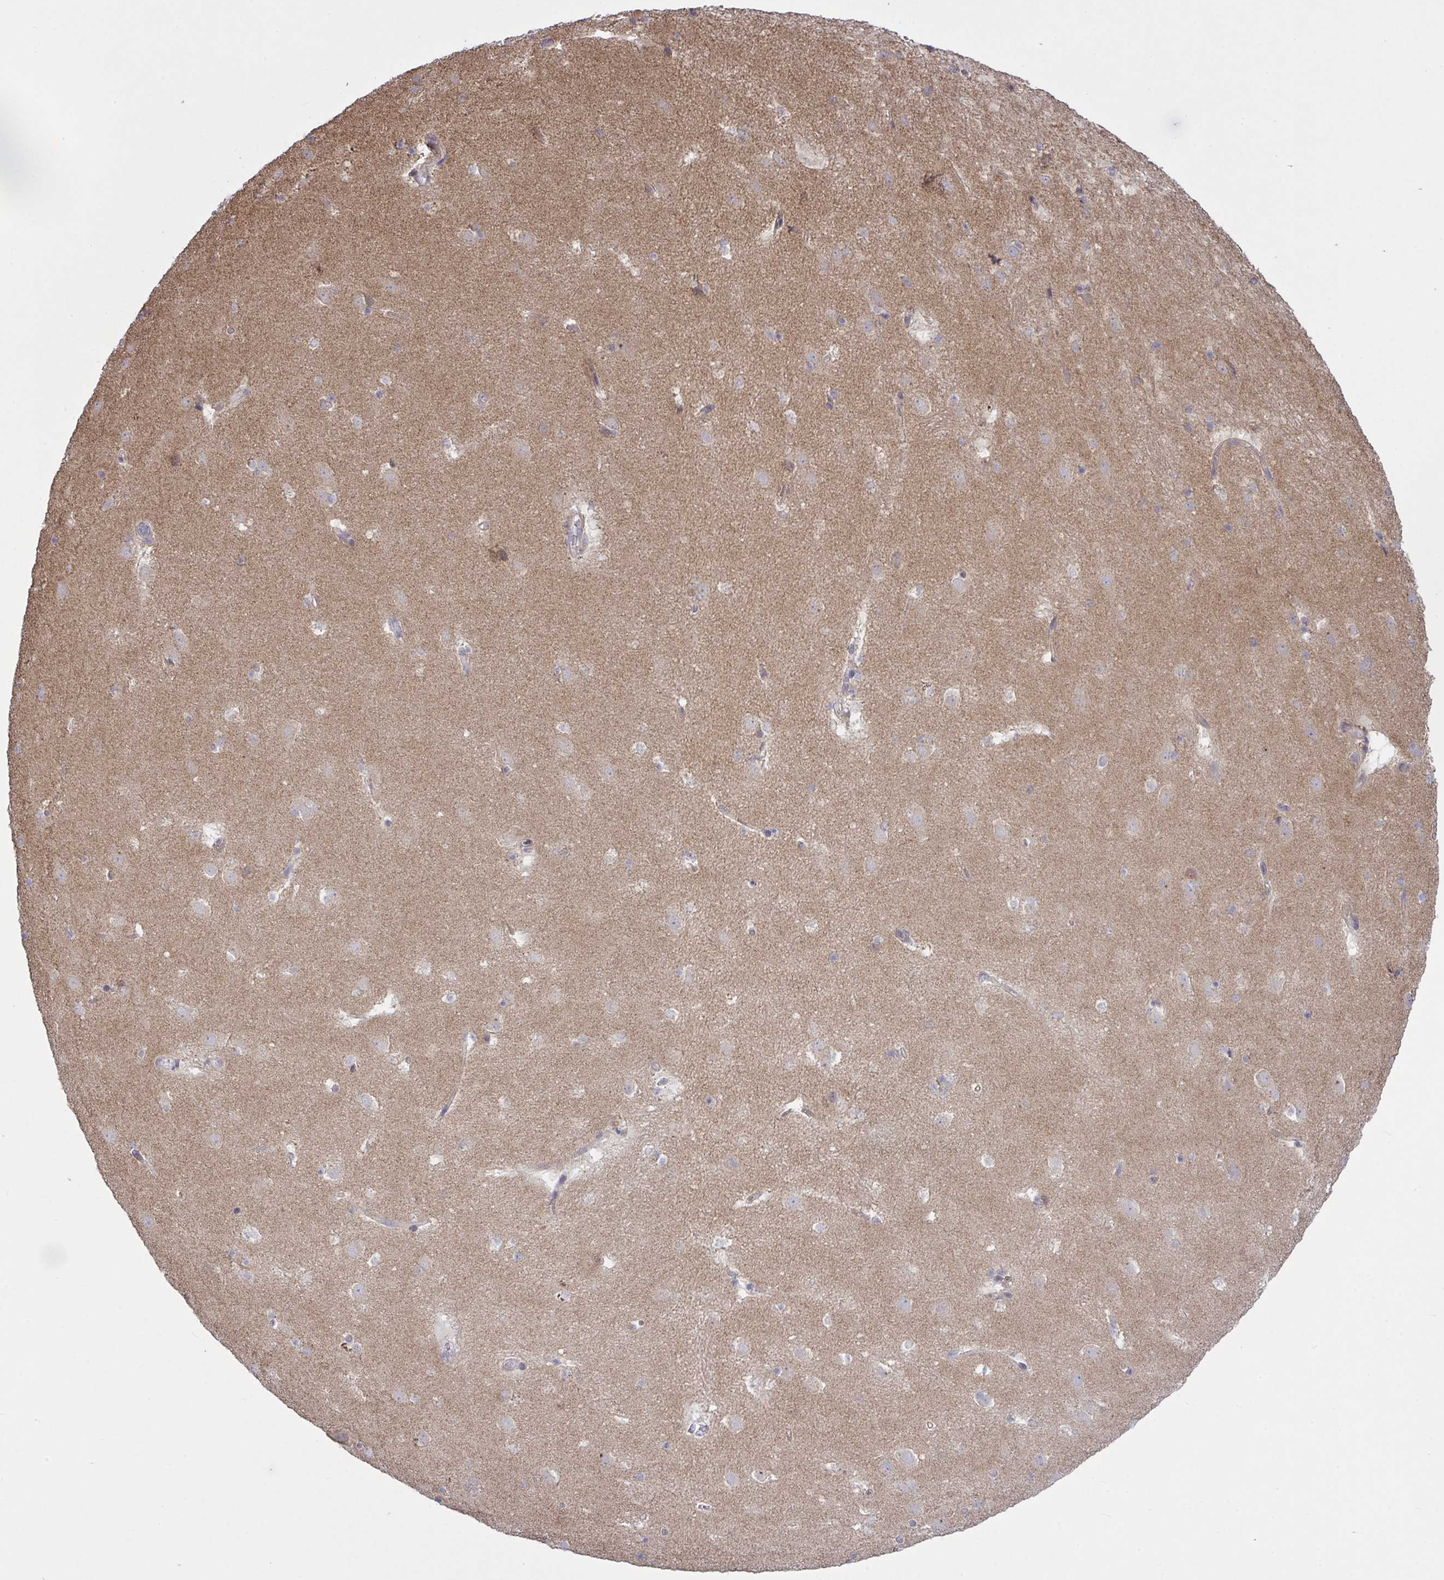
{"staining": {"intensity": "negative", "quantity": "none", "location": "none"}, "tissue": "caudate", "cell_type": "Glial cells", "image_type": "normal", "snomed": [{"axis": "morphology", "description": "Normal tissue, NOS"}, {"axis": "topography", "description": "Lateral ventricle wall"}], "caption": "This micrograph is of benign caudate stained with immunohistochemistry (IHC) to label a protein in brown with the nuclei are counter-stained blue. There is no positivity in glial cells. (Immunohistochemistry, brightfield microscopy, high magnification).", "gene": "PPM1H", "patient": {"sex": "male", "age": 37}}